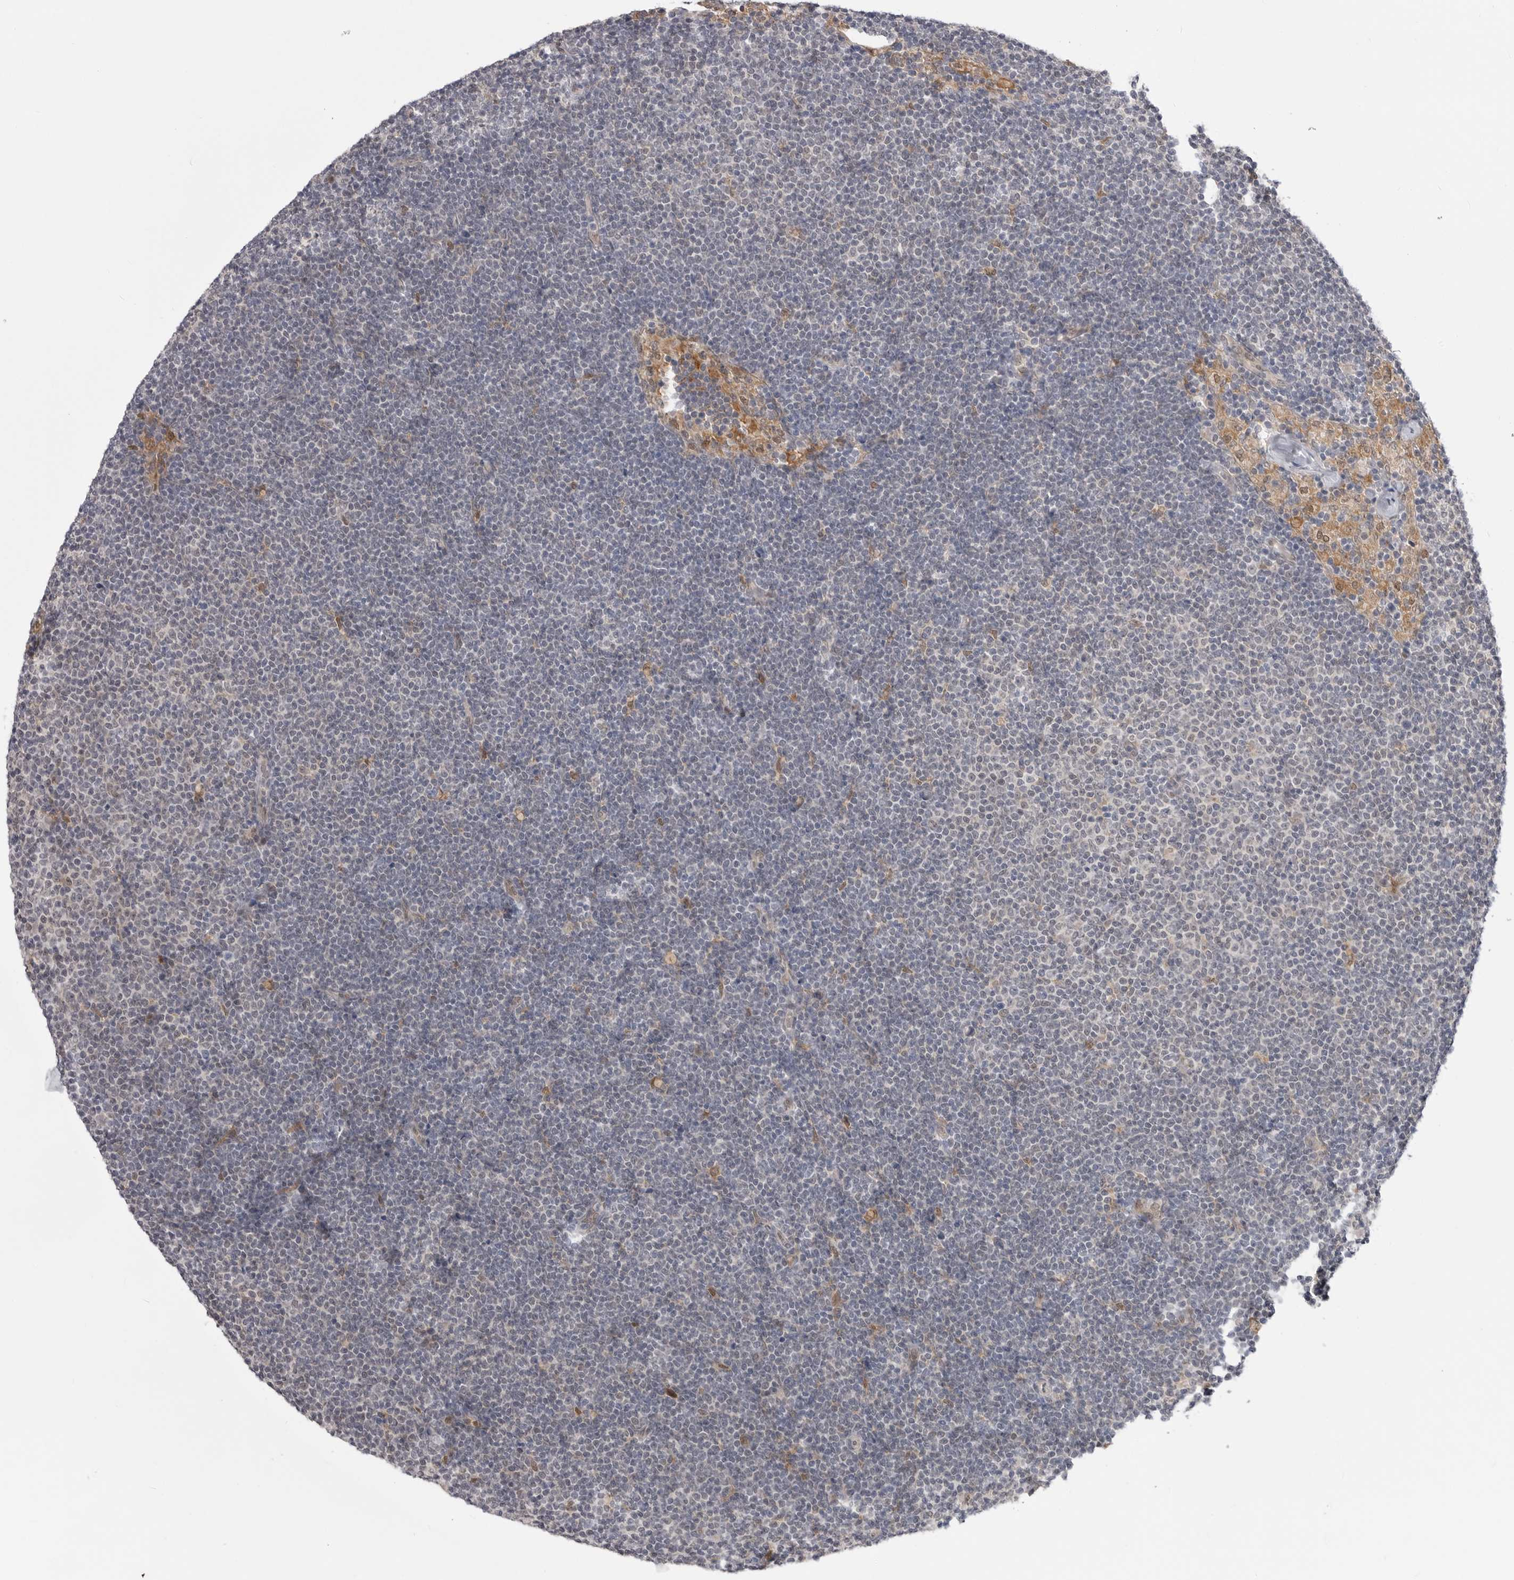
{"staining": {"intensity": "negative", "quantity": "none", "location": "none"}, "tissue": "lymphoma", "cell_type": "Tumor cells", "image_type": "cancer", "snomed": [{"axis": "morphology", "description": "Malignant lymphoma, non-Hodgkin's type, Low grade"}, {"axis": "topography", "description": "Lymph node"}], "caption": "Lymphoma was stained to show a protein in brown. There is no significant staining in tumor cells.", "gene": "PNPO", "patient": {"sex": "female", "age": 53}}